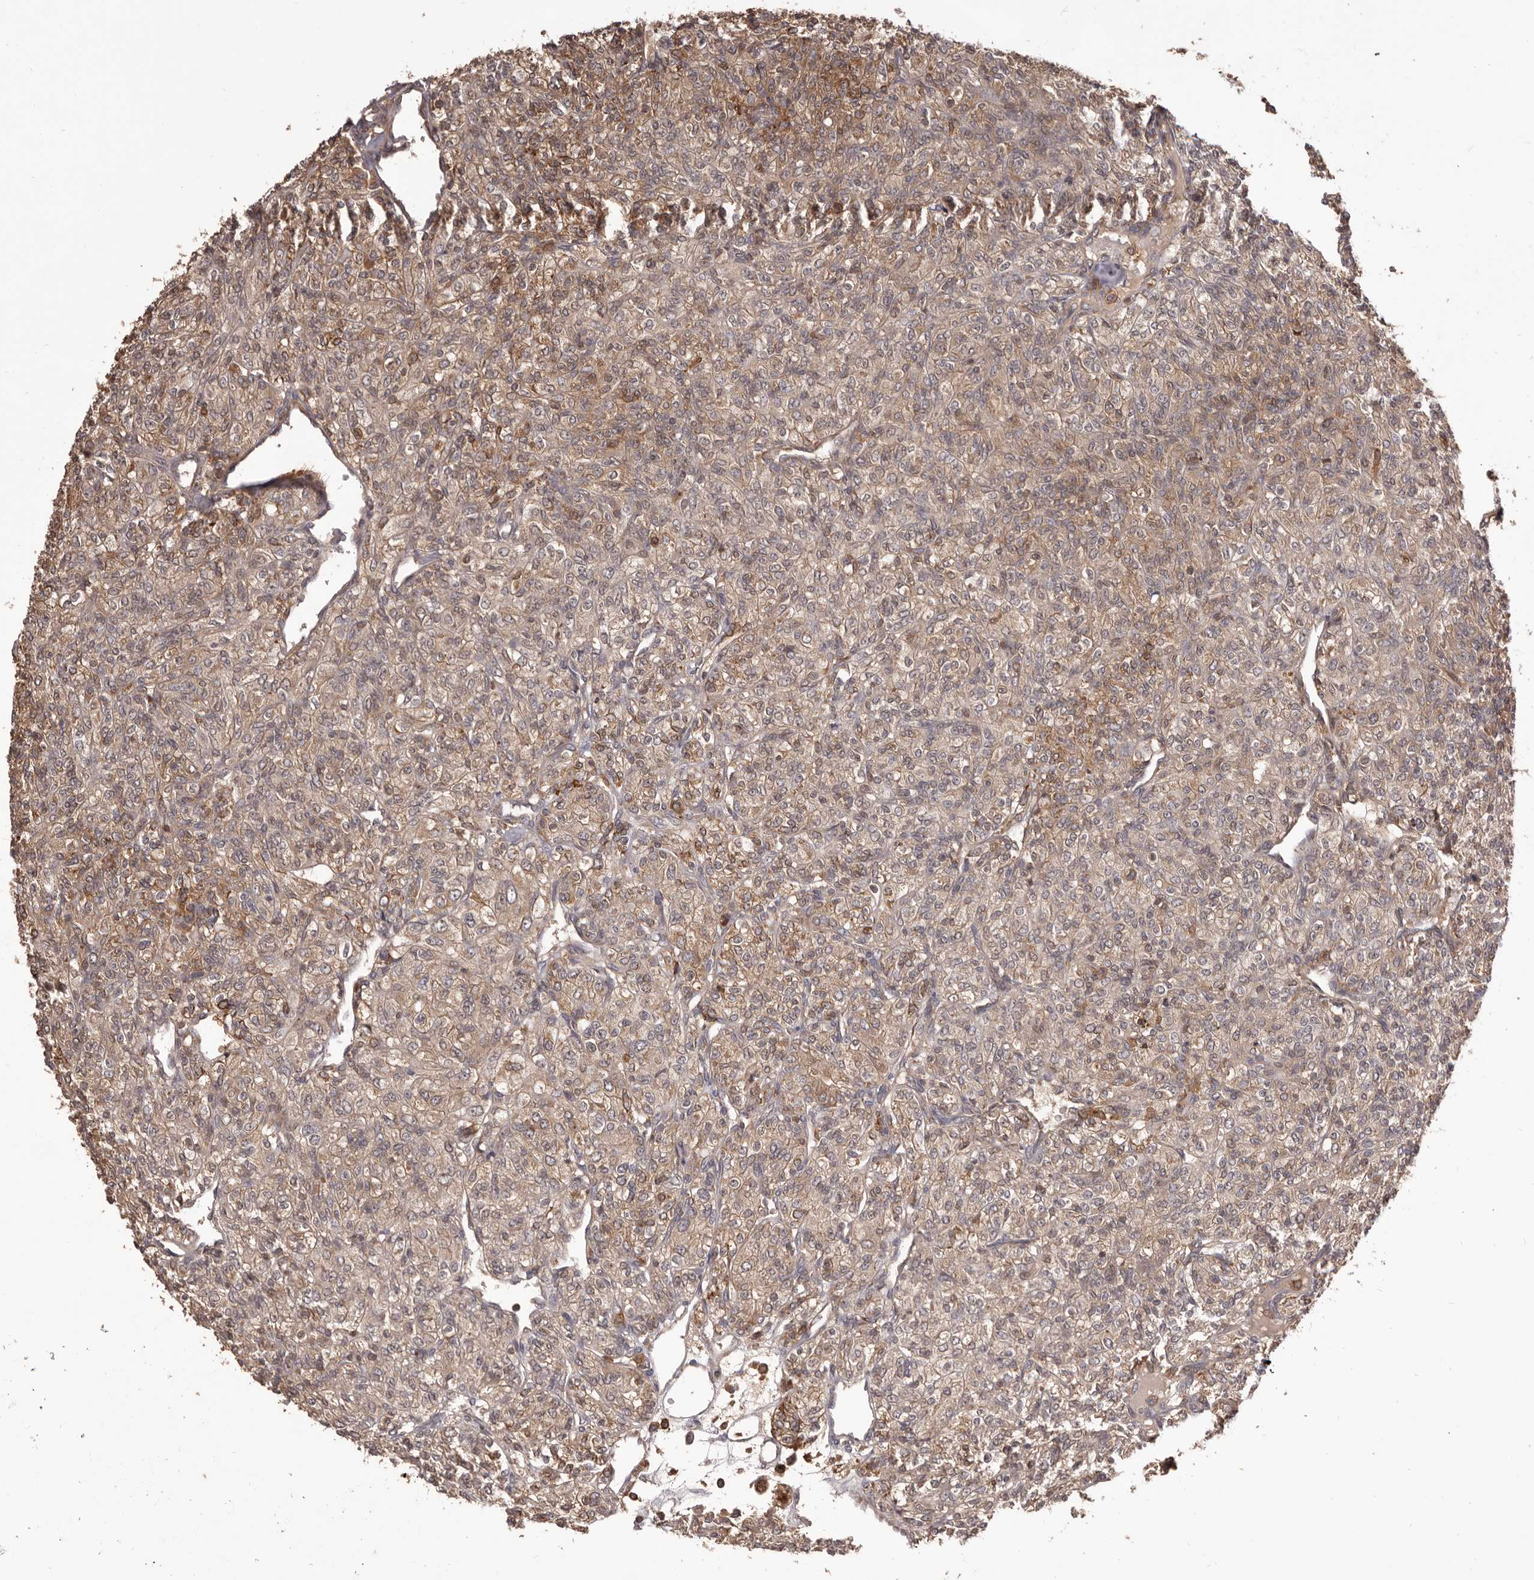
{"staining": {"intensity": "weak", "quantity": "25%-75%", "location": "cytoplasmic/membranous"}, "tissue": "renal cancer", "cell_type": "Tumor cells", "image_type": "cancer", "snomed": [{"axis": "morphology", "description": "Adenocarcinoma, NOS"}, {"axis": "topography", "description": "Kidney"}], "caption": "High-magnification brightfield microscopy of adenocarcinoma (renal) stained with DAB (3,3'-diaminobenzidine) (brown) and counterstained with hematoxylin (blue). tumor cells exhibit weak cytoplasmic/membranous expression is present in approximately25%-75% of cells.", "gene": "GLIPR2", "patient": {"sex": "male", "age": 77}}